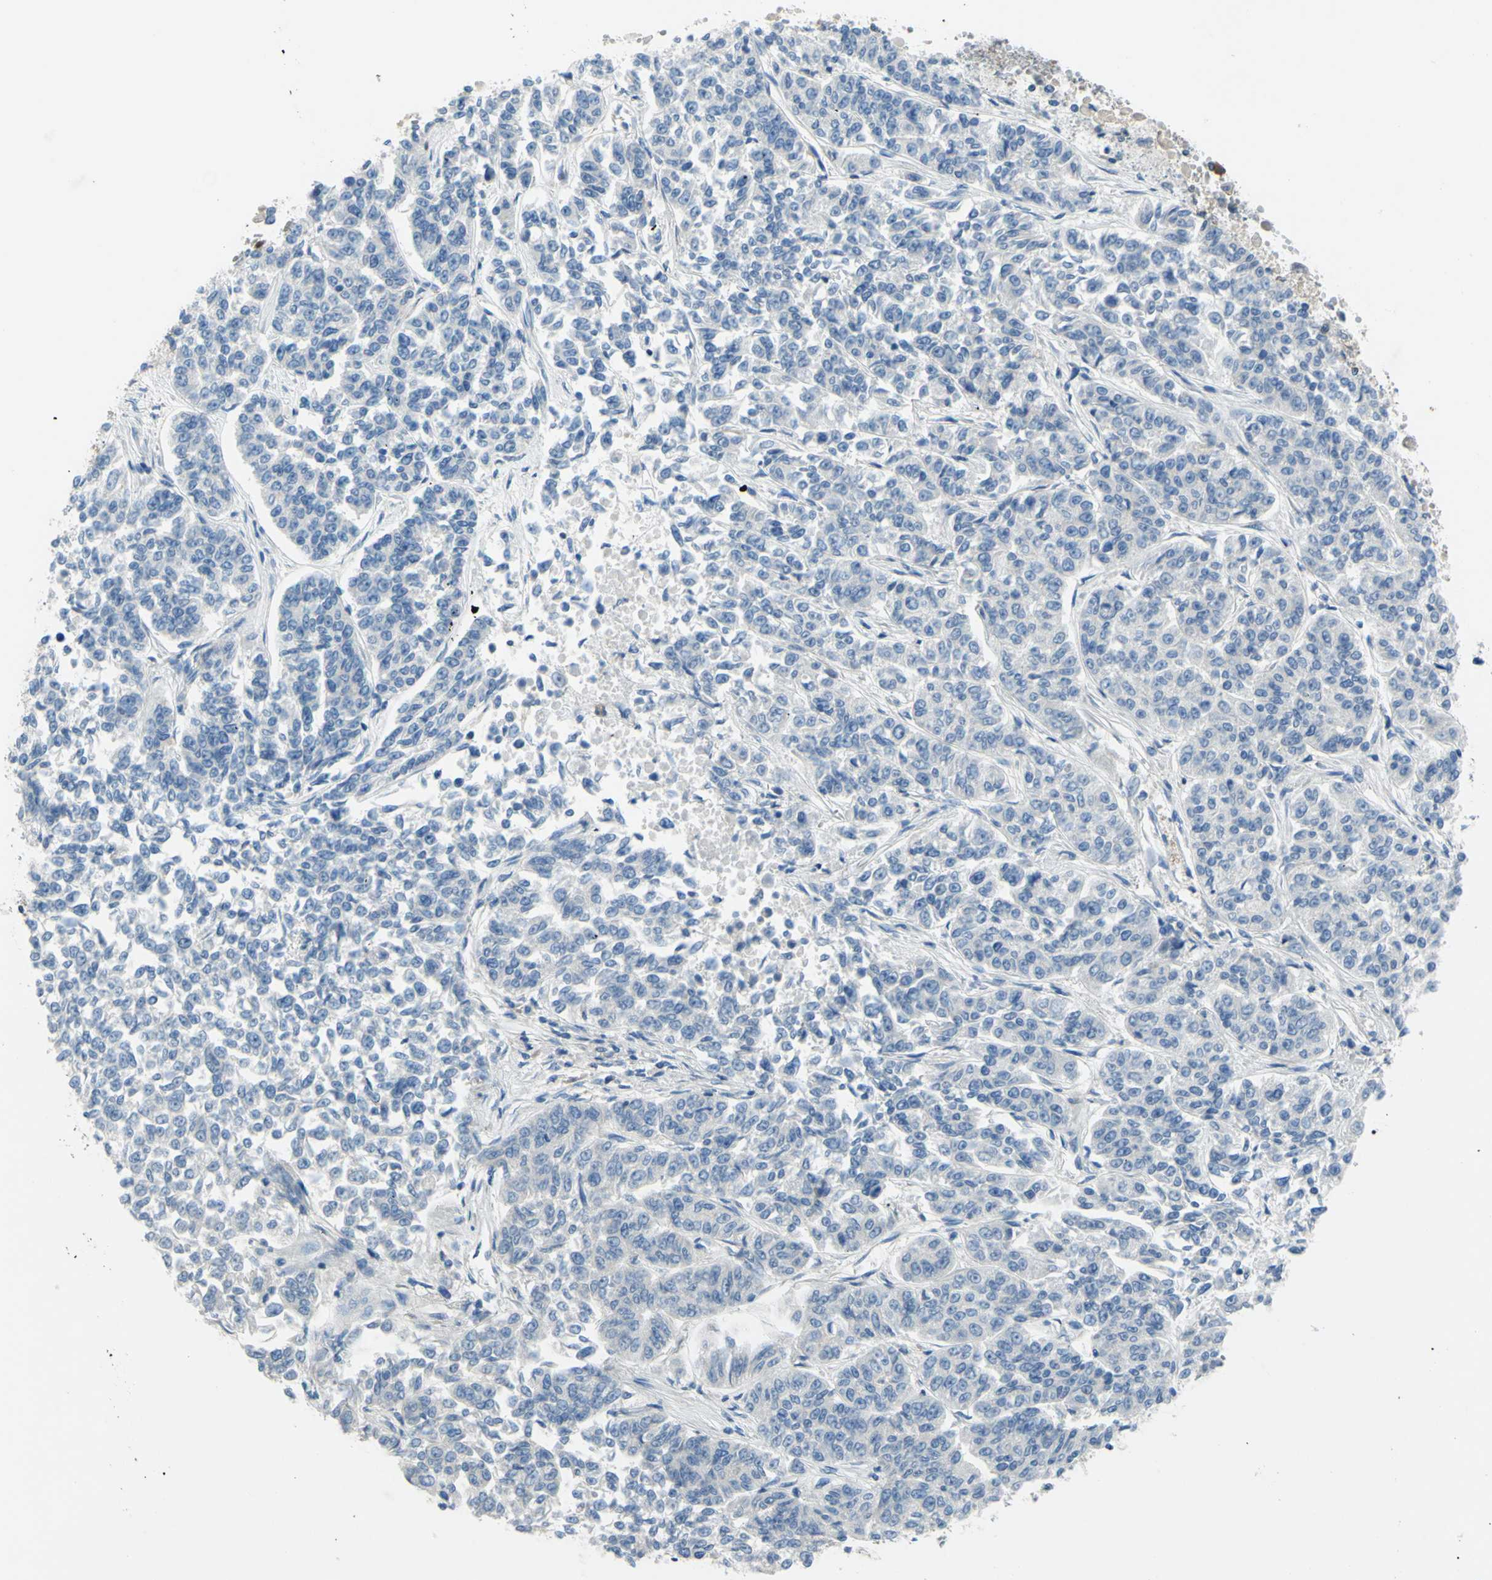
{"staining": {"intensity": "negative", "quantity": "none", "location": "none"}, "tissue": "lung cancer", "cell_type": "Tumor cells", "image_type": "cancer", "snomed": [{"axis": "morphology", "description": "Adenocarcinoma, NOS"}, {"axis": "topography", "description": "Lung"}], "caption": "DAB (3,3'-diaminobenzidine) immunohistochemical staining of lung cancer exhibits no significant staining in tumor cells.", "gene": "PAK2", "patient": {"sex": "male", "age": 84}}